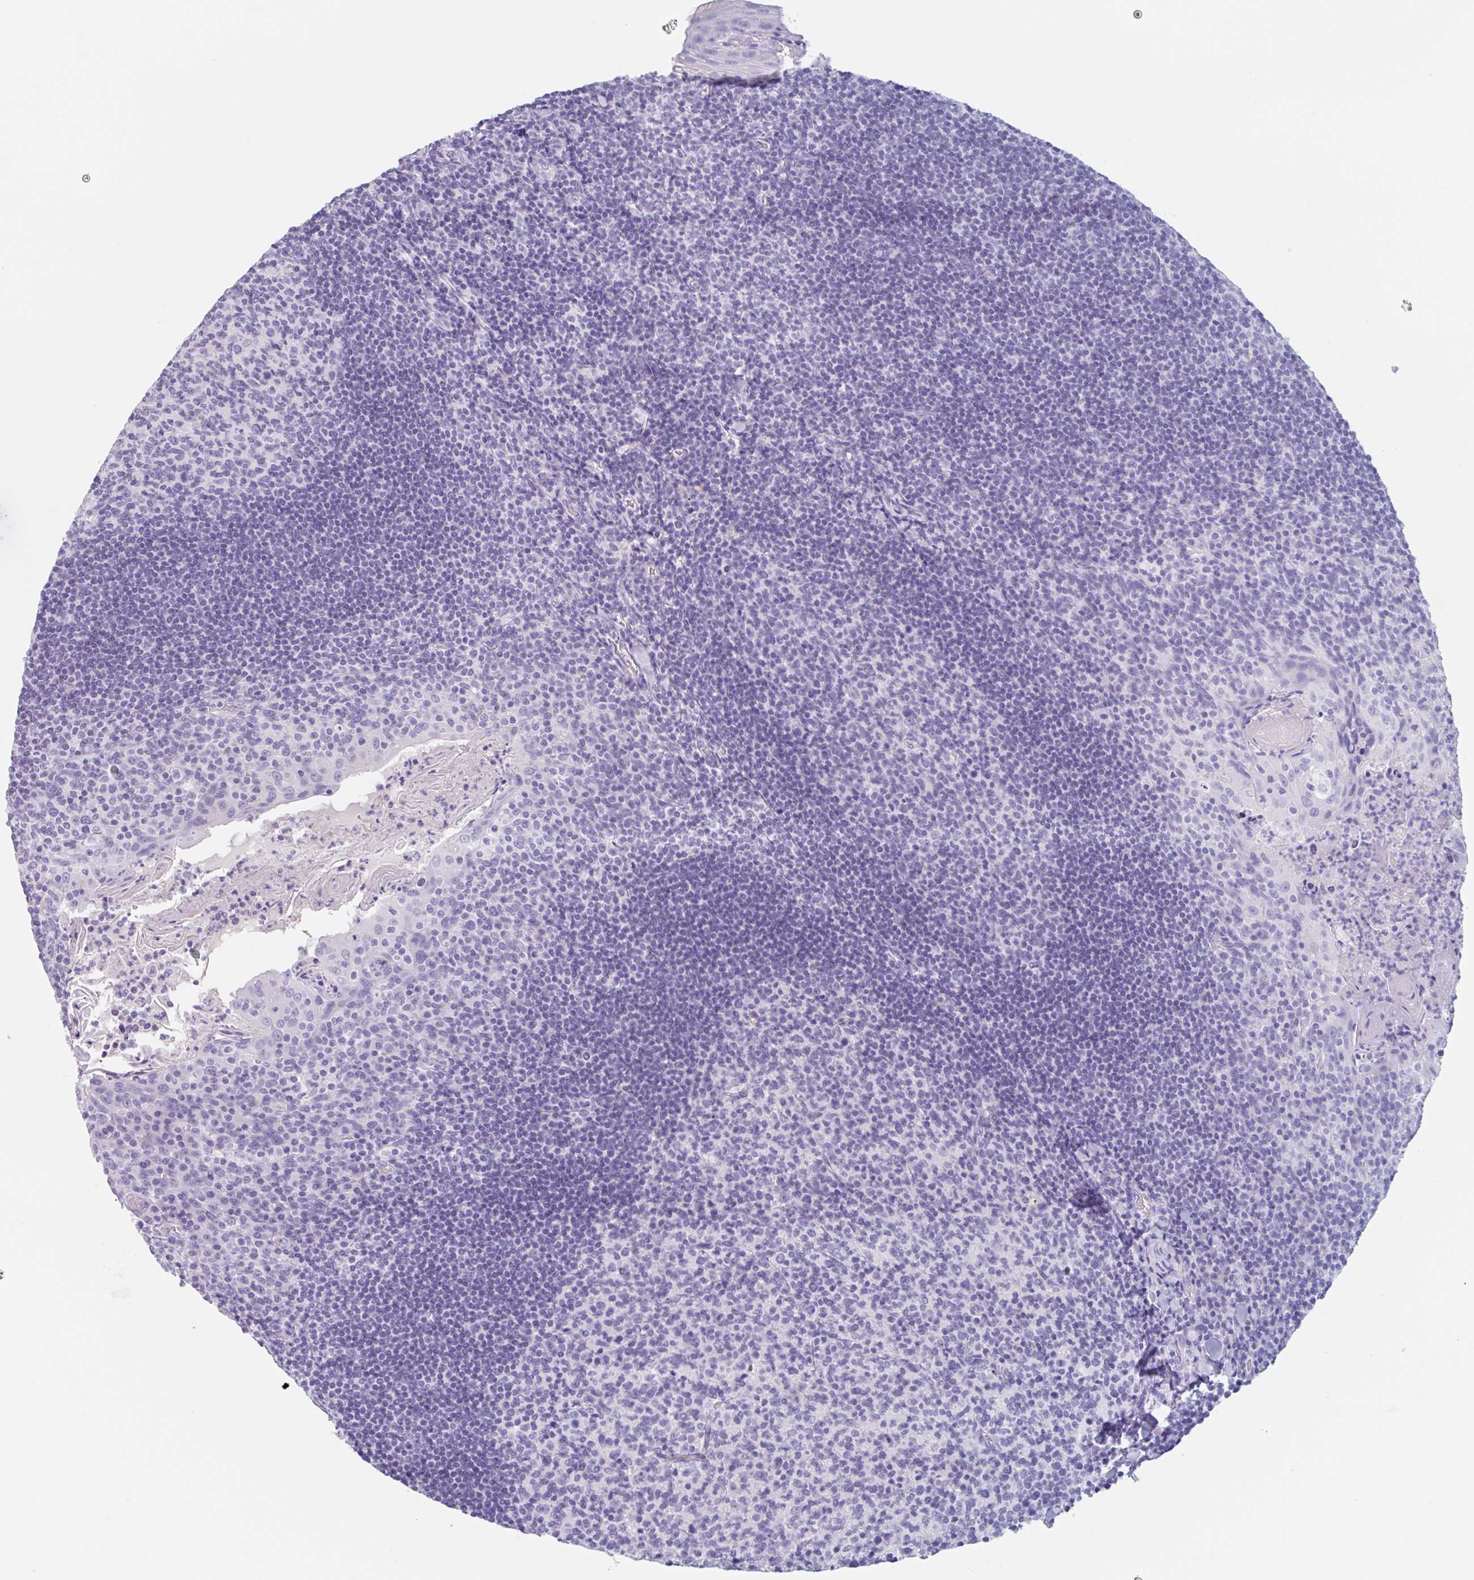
{"staining": {"intensity": "negative", "quantity": "none", "location": "none"}, "tissue": "tonsil", "cell_type": "Germinal center cells", "image_type": "normal", "snomed": [{"axis": "morphology", "description": "Normal tissue, NOS"}, {"axis": "topography", "description": "Tonsil"}], "caption": "High power microscopy micrograph of an immunohistochemistry photomicrograph of benign tonsil, revealing no significant expression in germinal center cells.", "gene": "EMC4", "patient": {"sex": "female", "age": 10}}